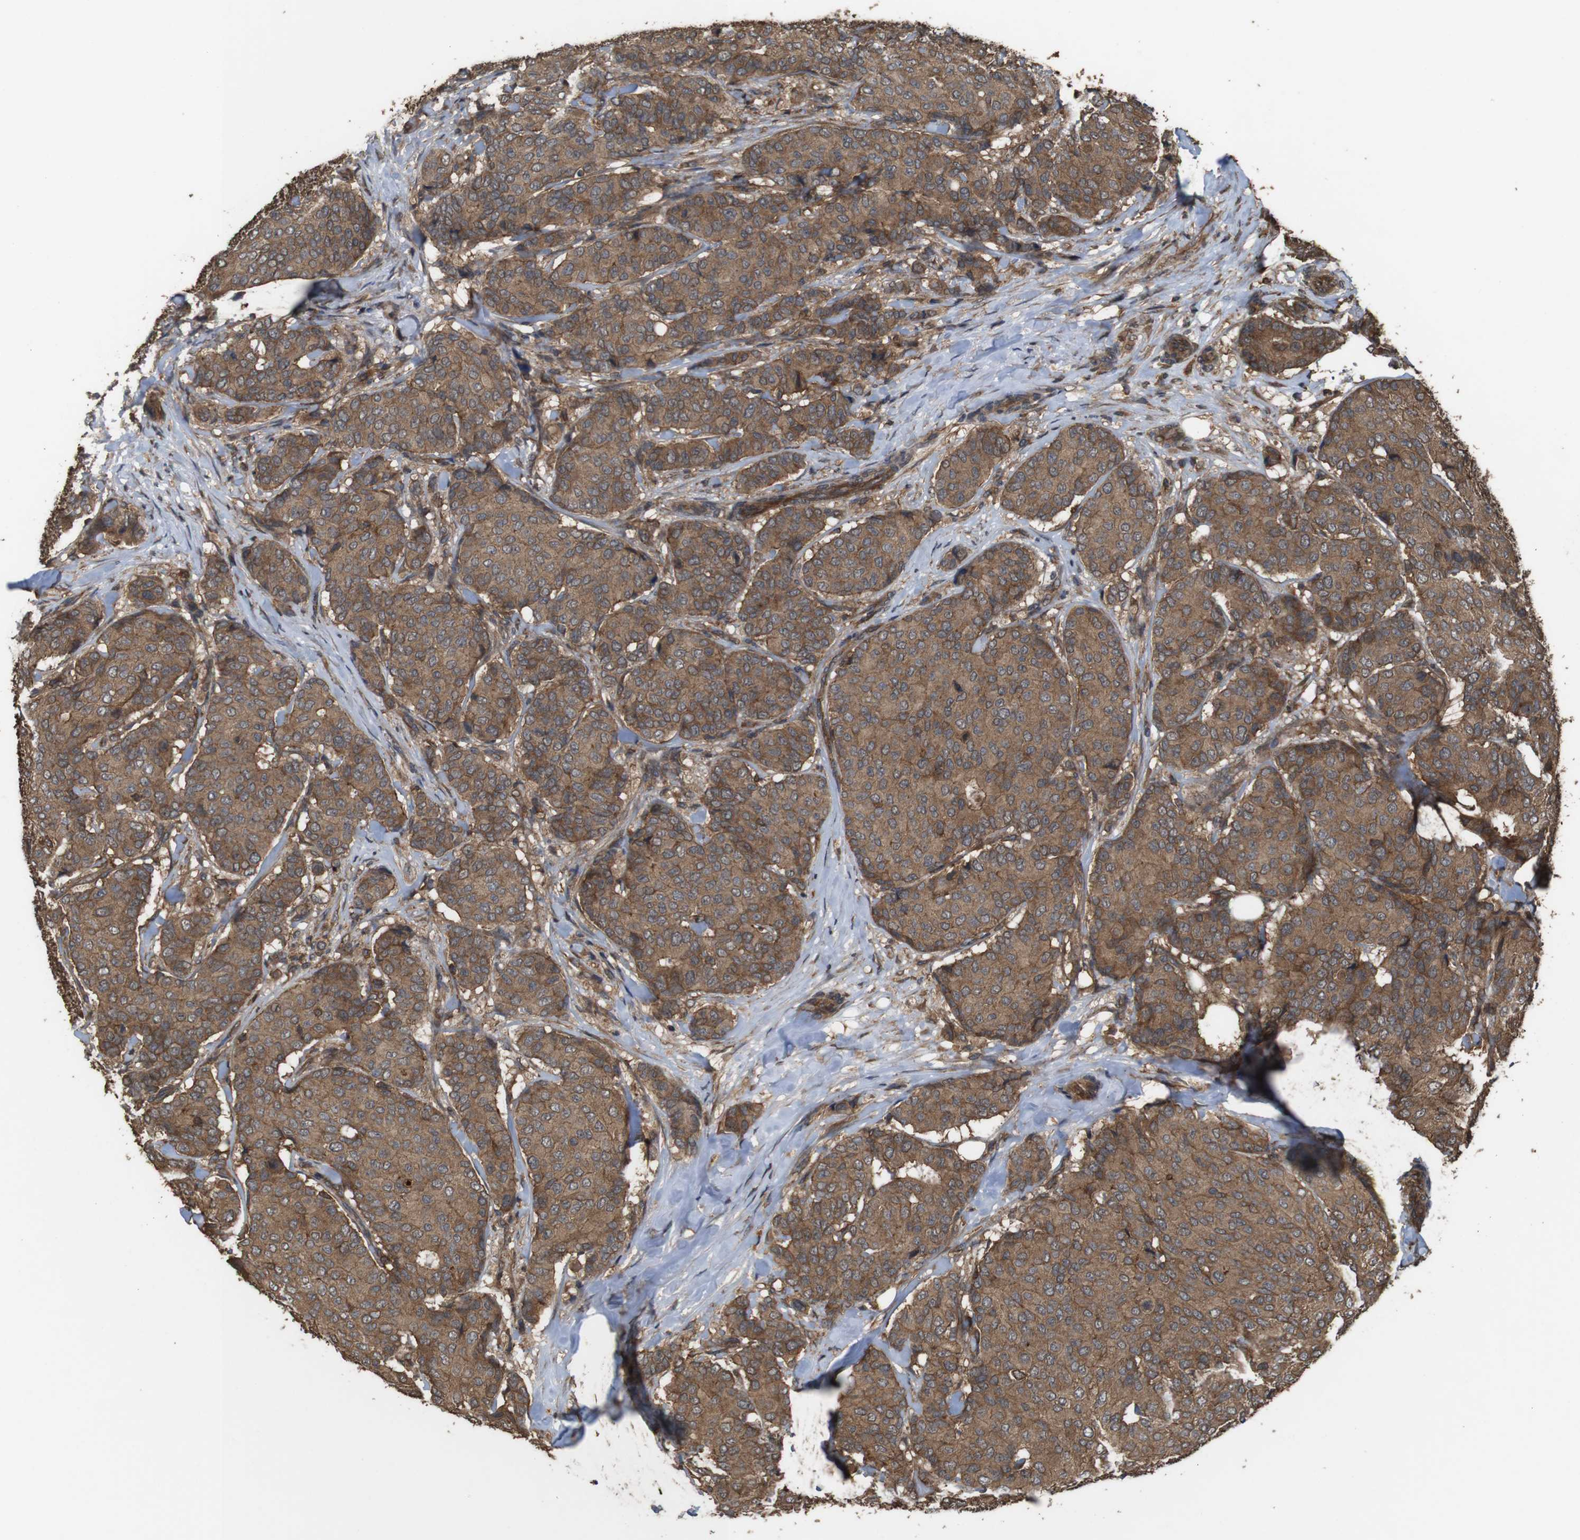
{"staining": {"intensity": "strong", "quantity": ">75%", "location": "cytoplasmic/membranous"}, "tissue": "breast cancer", "cell_type": "Tumor cells", "image_type": "cancer", "snomed": [{"axis": "morphology", "description": "Duct carcinoma"}, {"axis": "topography", "description": "Breast"}], "caption": "Immunohistochemistry (IHC) histopathology image of human breast cancer stained for a protein (brown), which shows high levels of strong cytoplasmic/membranous staining in about >75% of tumor cells.", "gene": "BAG4", "patient": {"sex": "female", "age": 75}}